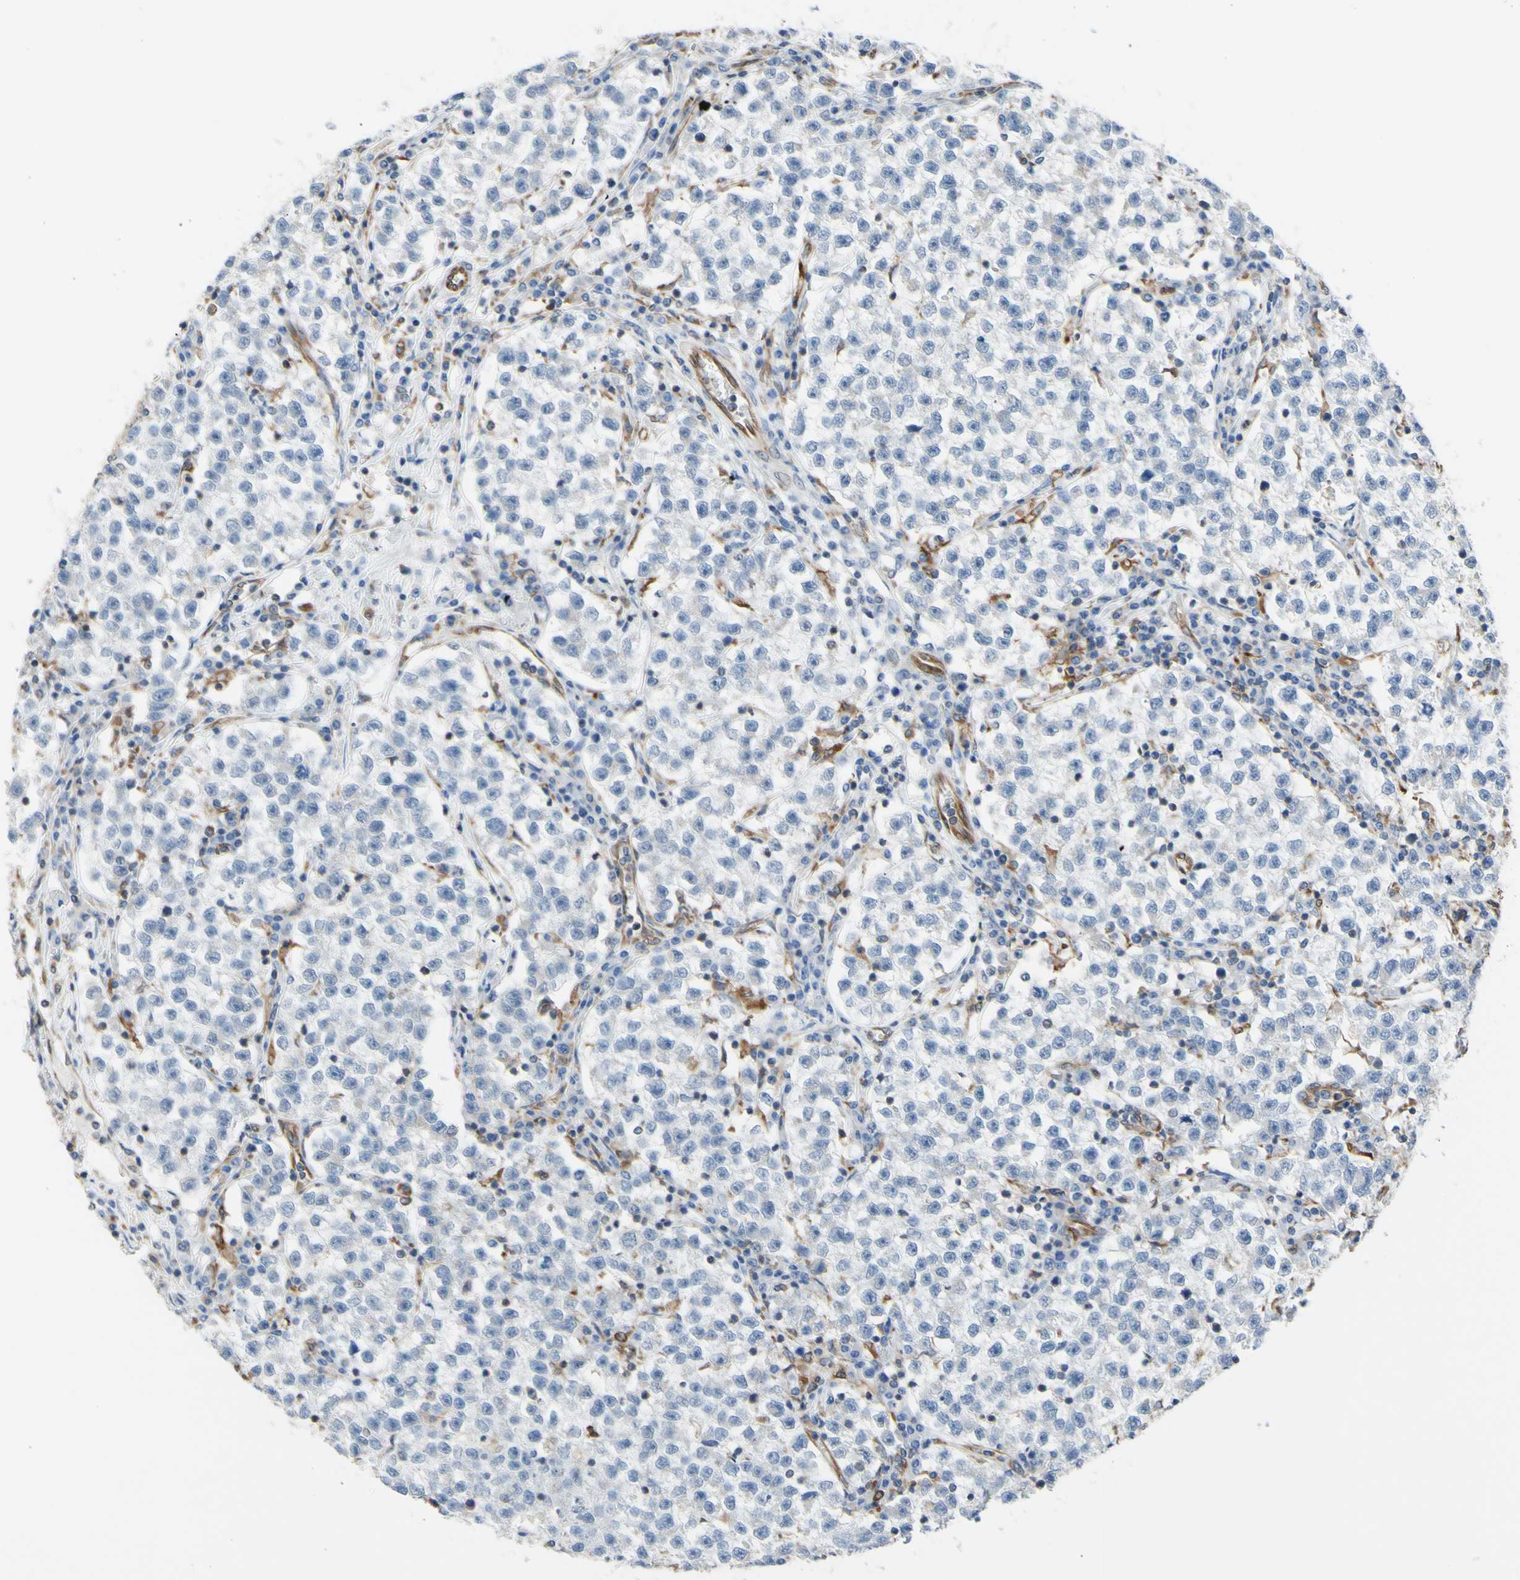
{"staining": {"intensity": "negative", "quantity": "none", "location": "none"}, "tissue": "testis cancer", "cell_type": "Tumor cells", "image_type": "cancer", "snomed": [{"axis": "morphology", "description": "Seminoma, NOS"}, {"axis": "topography", "description": "Testis"}], "caption": "IHC histopathology image of human testis cancer stained for a protein (brown), which displays no staining in tumor cells.", "gene": "MGST2", "patient": {"sex": "male", "age": 22}}